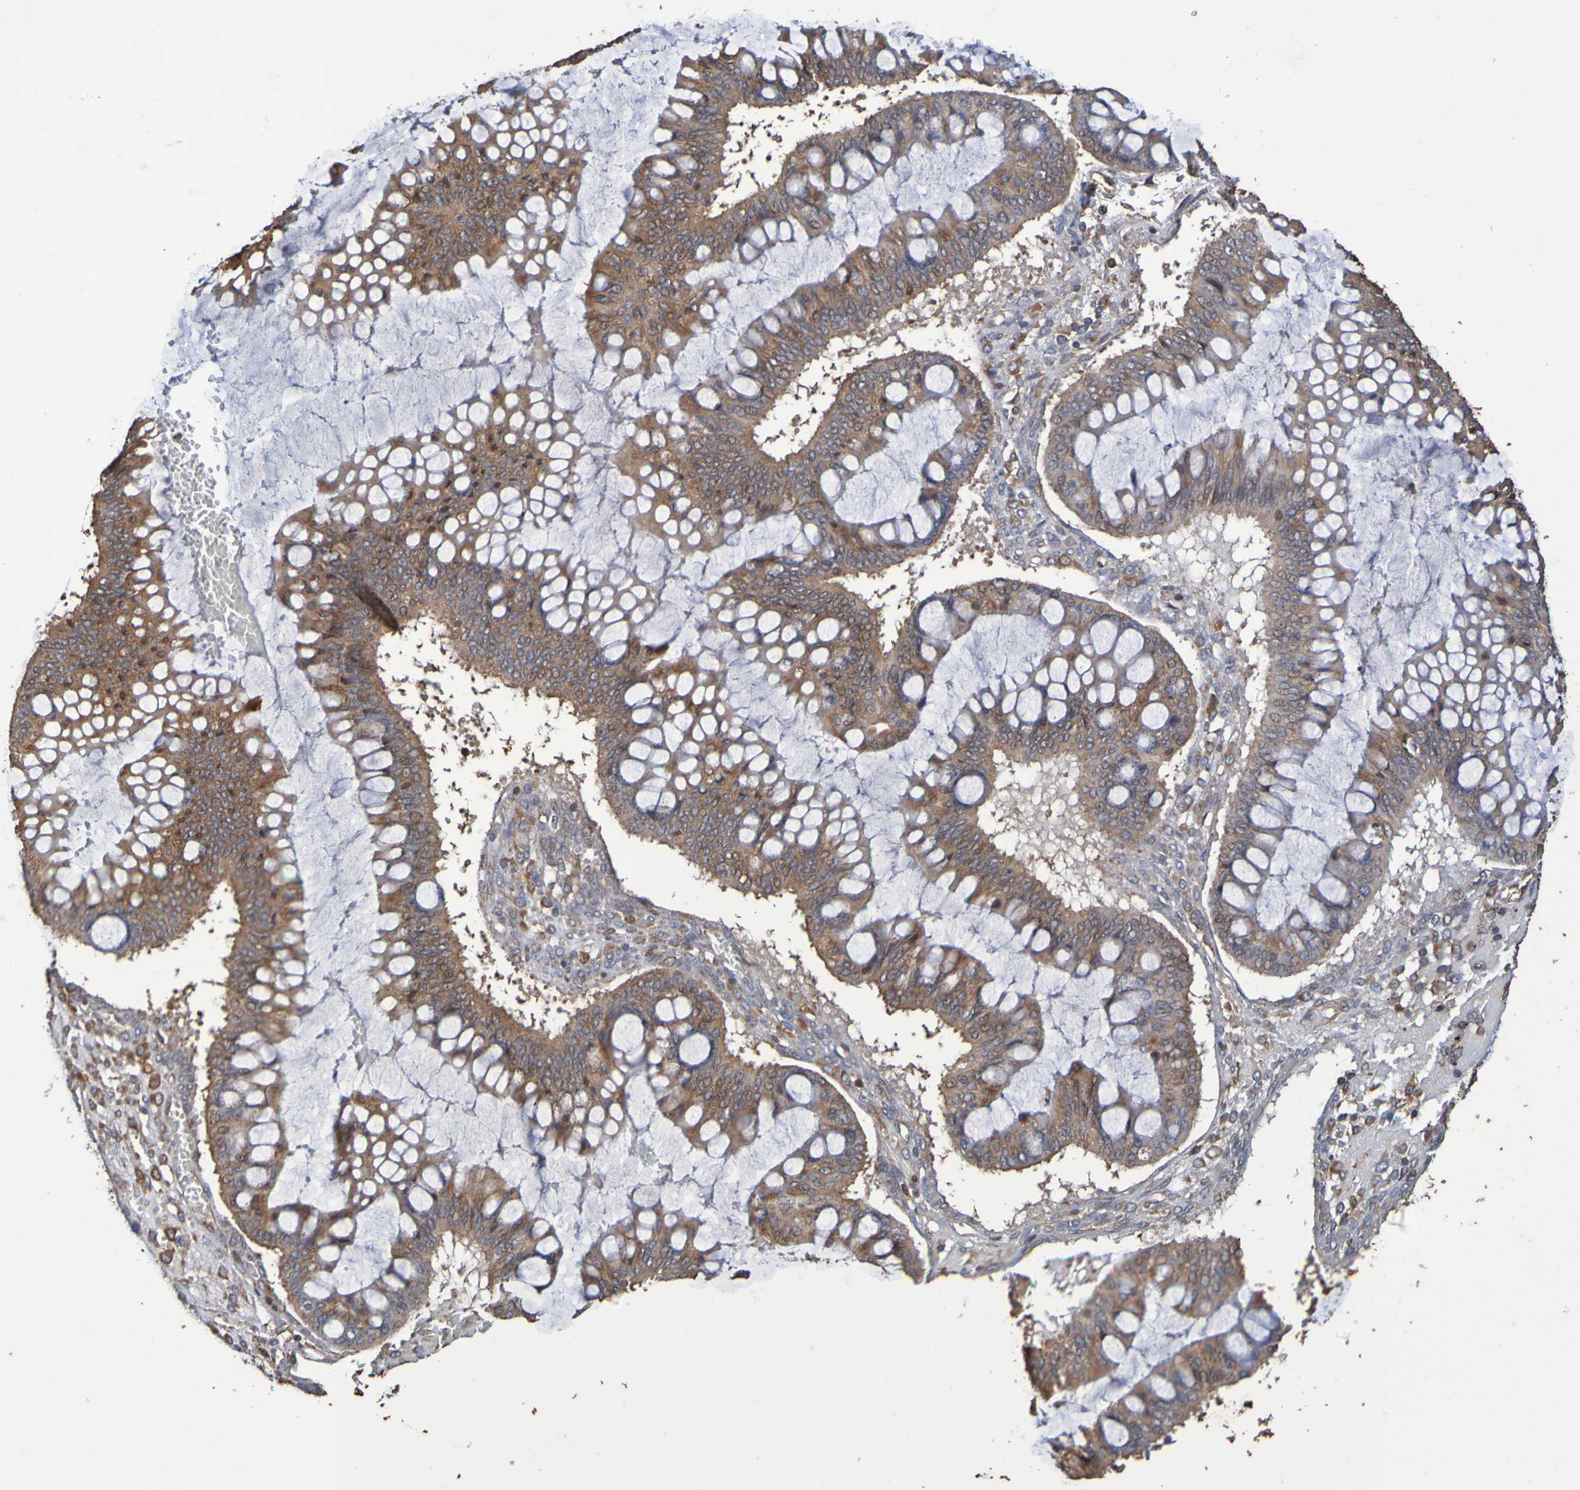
{"staining": {"intensity": "moderate", "quantity": ">75%", "location": "cytoplasmic/membranous"}, "tissue": "ovarian cancer", "cell_type": "Tumor cells", "image_type": "cancer", "snomed": [{"axis": "morphology", "description": "Cystadenocarcinoma, mucinous, NOS"}, {"axis": "topography", "description": "Ovary"}], "caption": "Human ovarian cancer stained with a protein marker shows moderate staining in tumor cells.", "gene": "RAB11A", "patient": {"sex": "female", "age": 73}}